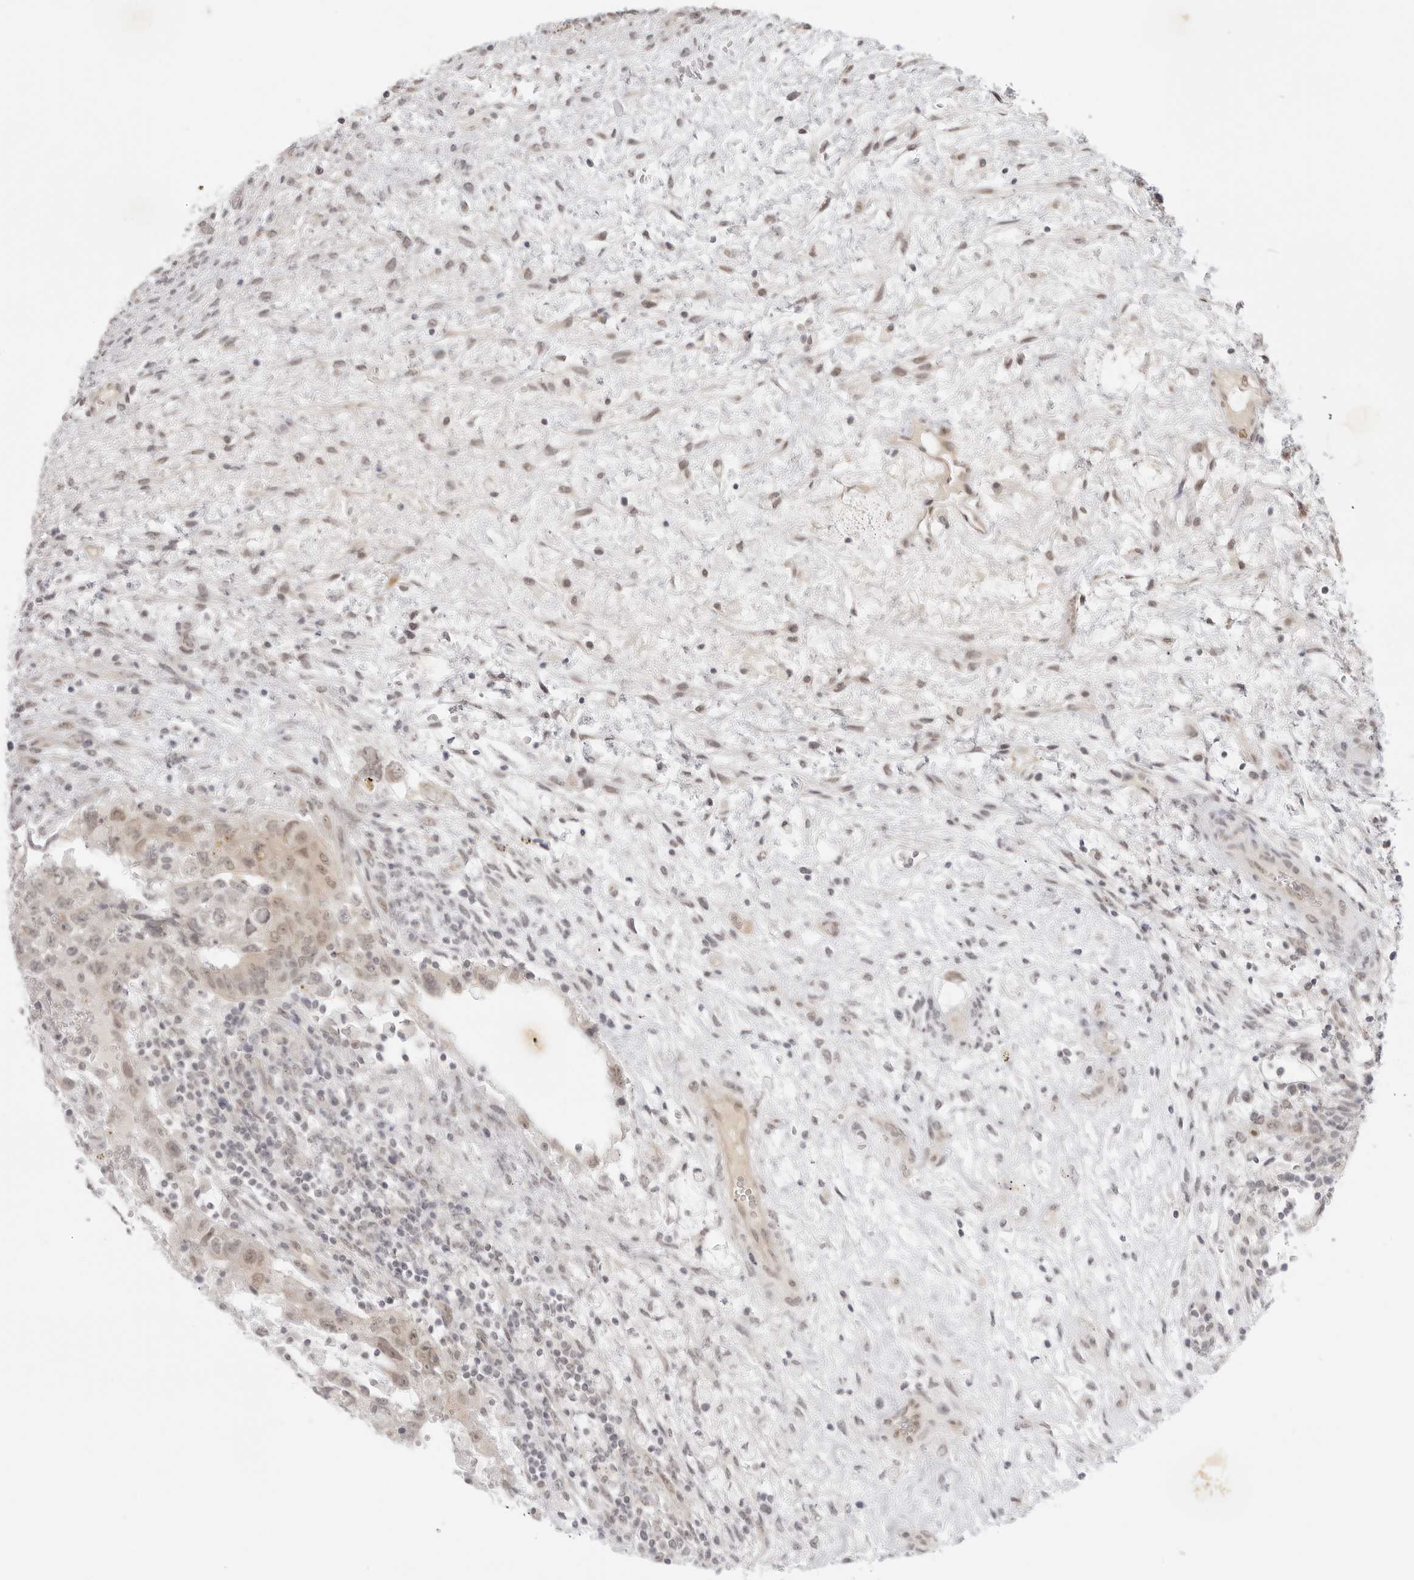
{"staining": {"intensity": "weak", "quantity": "25%-75%", "location": "nuclear"}, "tissue": "testis cancer", "cell_type": "Tumor cells", "image_type": "cancer", "snomed": [{"axis": "morphology", "description": "Carcinoma, Embryonal, NOS"}, {"axis": "topography", "description": "Testis"}], "caption": "High-magnification brightfield microscopy of embryonal carcinoma (testis) stained with DAB (brown) and counterstained with hematoxylin (blue). tumor cells exhibit weak nuclear expression is appreciated in approximately25%-75% of cells. The staining was performed using DAB, with brown indicating positive protein expression. Nuclei are stained blue with hematoxylin.", "gene": "MED18", "patient": {"sex": "male", "age": 36}}